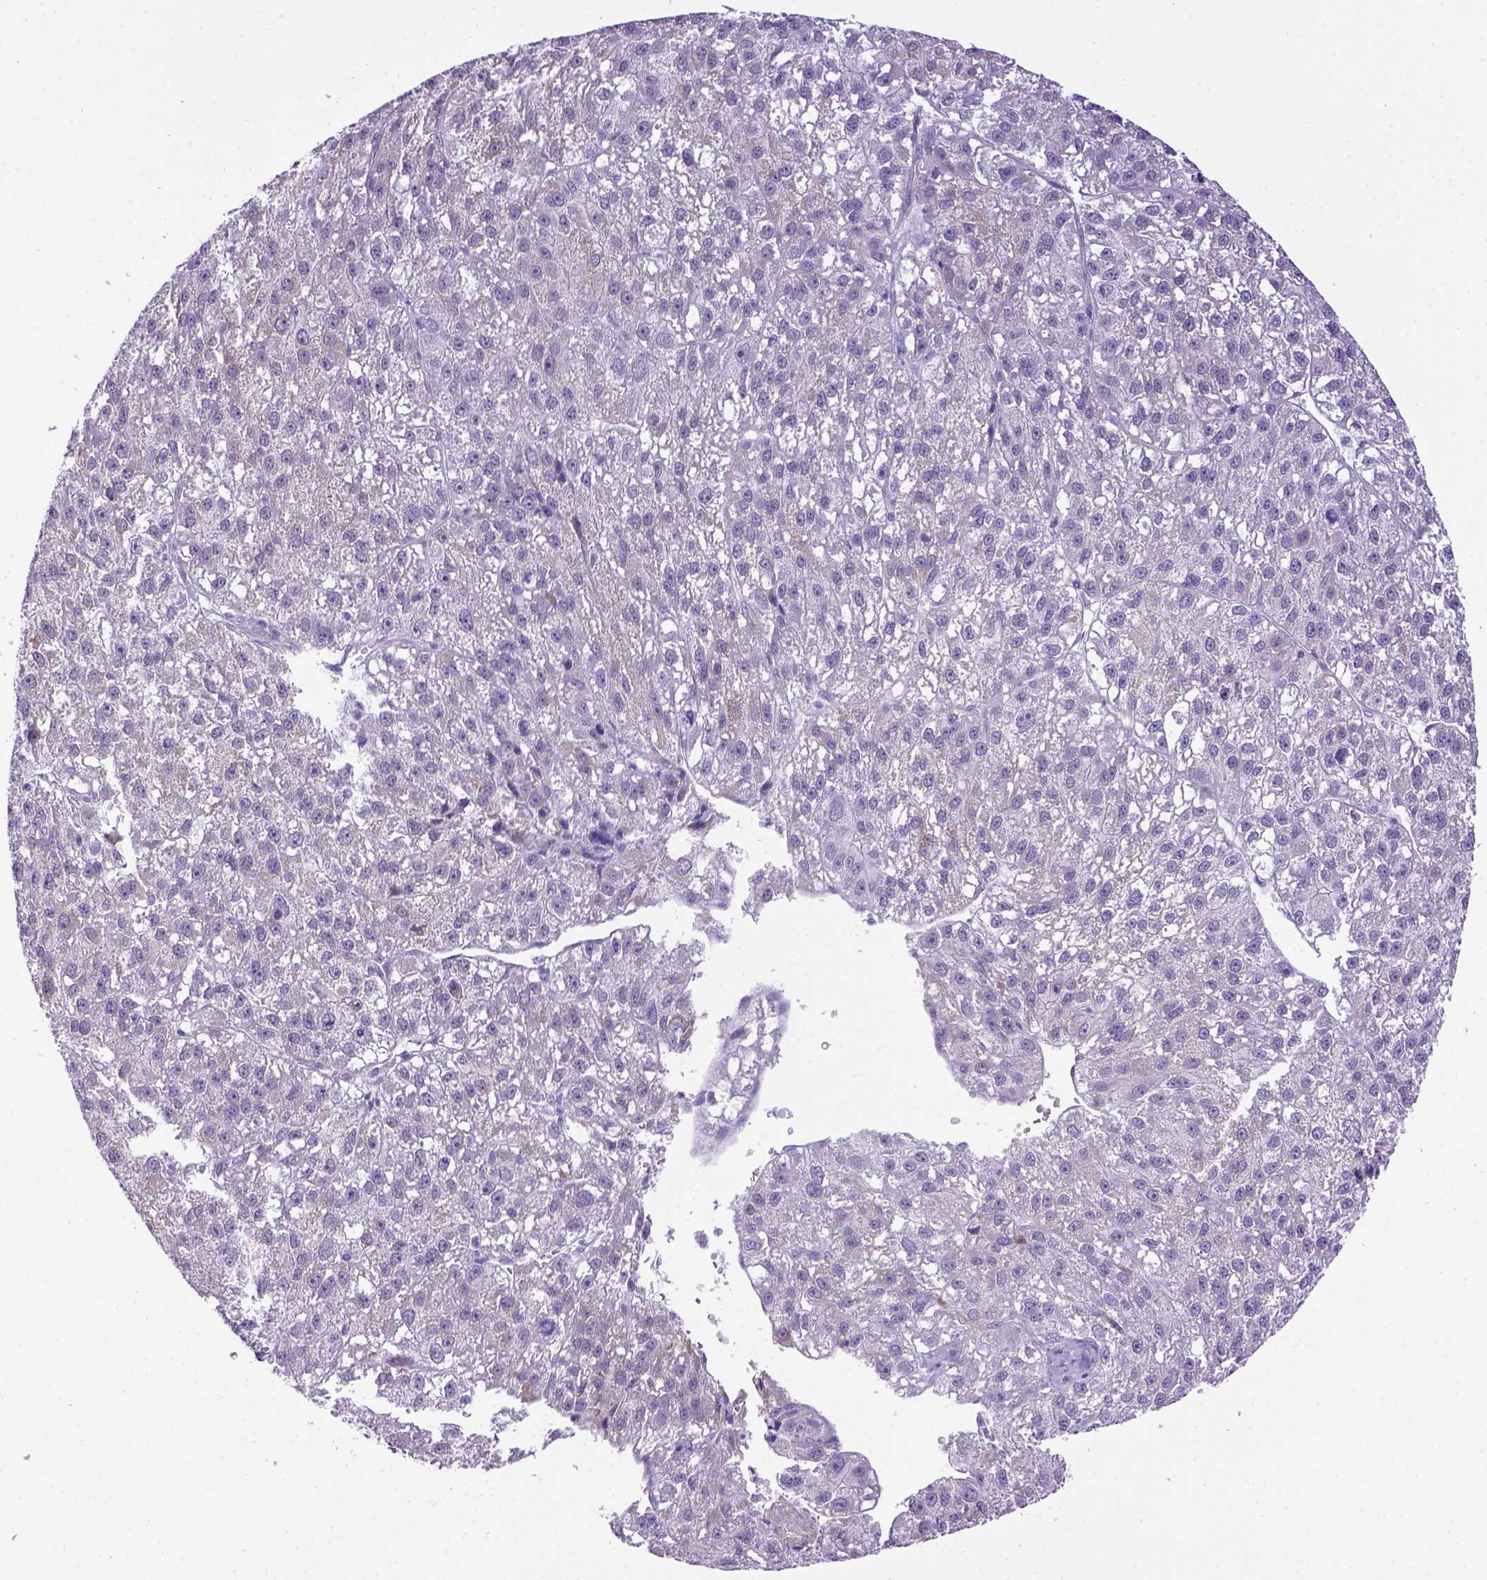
{"staining": {"intensity": "weak", "quantity": "<25%", "location": "cytoplasmic/membranous"}, "tissue": "liver cancer", "cell_type": "Tumor cells", "image_type": "cancer", "snomed": [{"axis": "morphology", "description": "Carcinoma, Hepatocellular, NOS"}, {"axis": "topography", "description": "Liver"}], "caption": "Tumor cells show no significant expression in hepatocellular carcinoma (liver).", "gene": "ADAM12", "patient": {"sex": "female", "age": 70}}